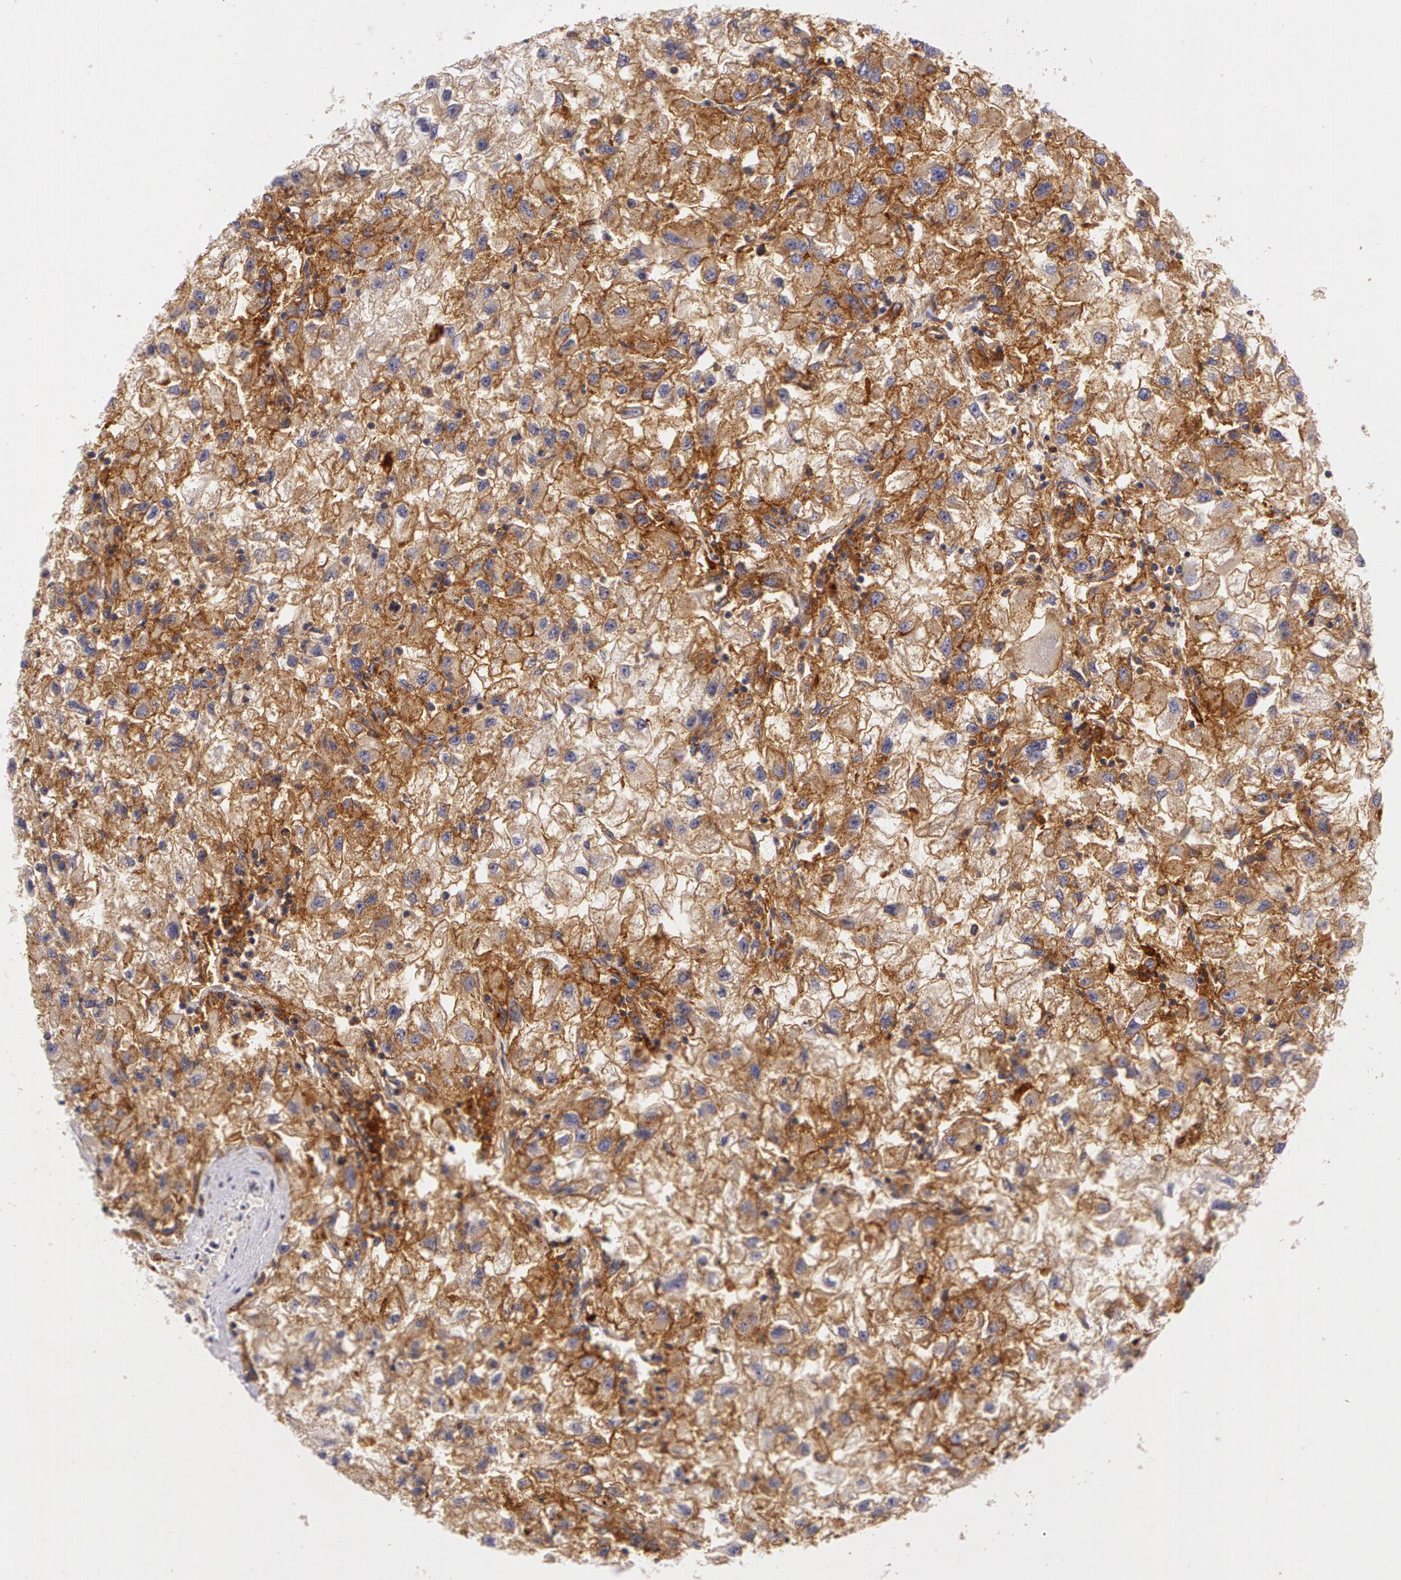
{"staining": {"intensity": "strong", "quantity": ">75%", "location": "cytoplasmic/membranous"}, "tissue": "renal cancer", "cell_type": "Tumor cells", "image_type": "cancer", "snomed": [{"axis": "morphology", "description": "Adenocarcinoma, NOS"}, {"axis": "topography", "description": "Kidney"}], "caption": "There is high levels of strong cytoplasmic/membranous expression in tumor cells of renal cancer (adenocarcinoma), as demonstrated by immunohistochemical staining (brown color).", "gene": "LY75", "patient": {"sex": "male", "age": 59}}